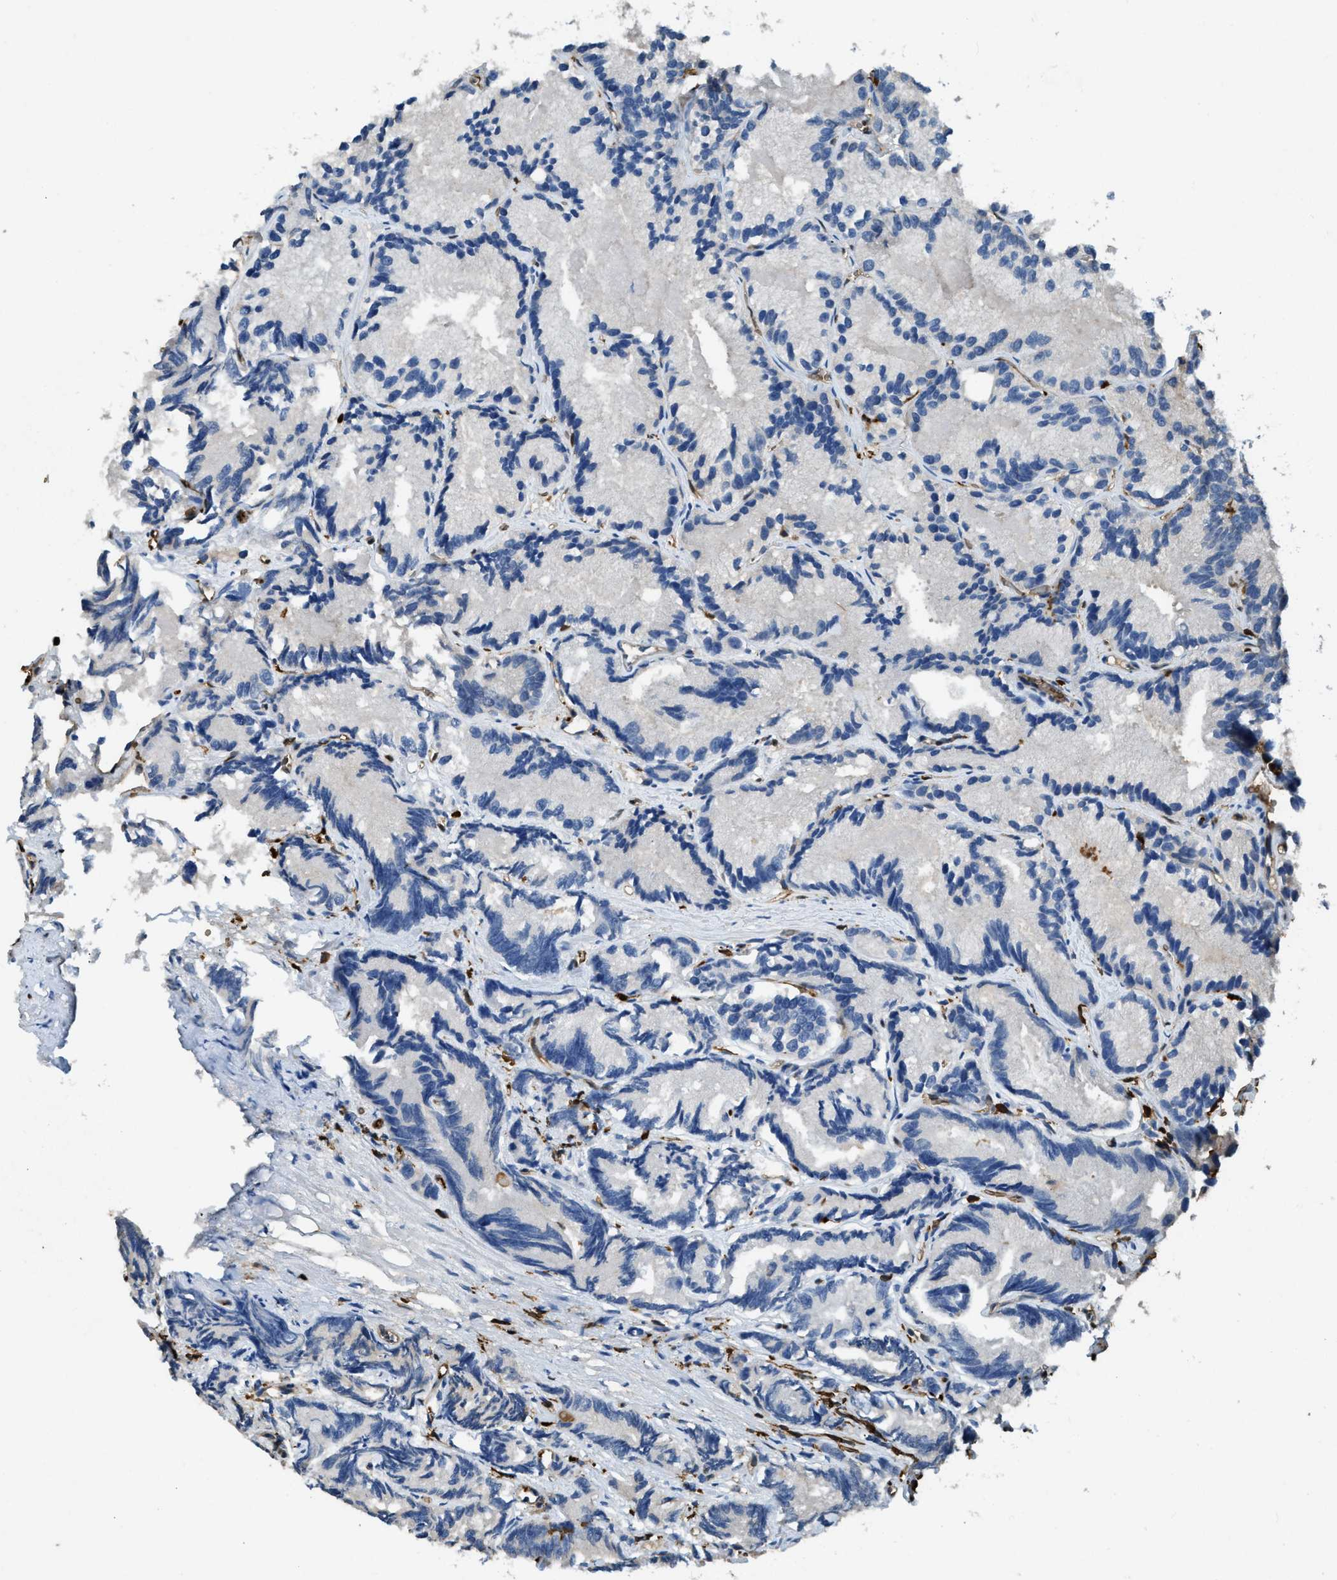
{"staining": {"intensity": "negative", "quantity": "none", "location": "none"}, "tissue": "prostate cancer", "cell_type": "Tumor cells", "image_type": "cancer", "snomed": [{"axis": "morphology", "description": "Adenocarcinoma, Low grade"}, {"axis": "topography", "description": "Prostate"}], "caption": "Tumor cells are negative for brown protein staining in prostate cancer. Nuclei are stained in blue.", "gene": "ARHGDIB", "patient": {"sex": "male", "age": 89}}